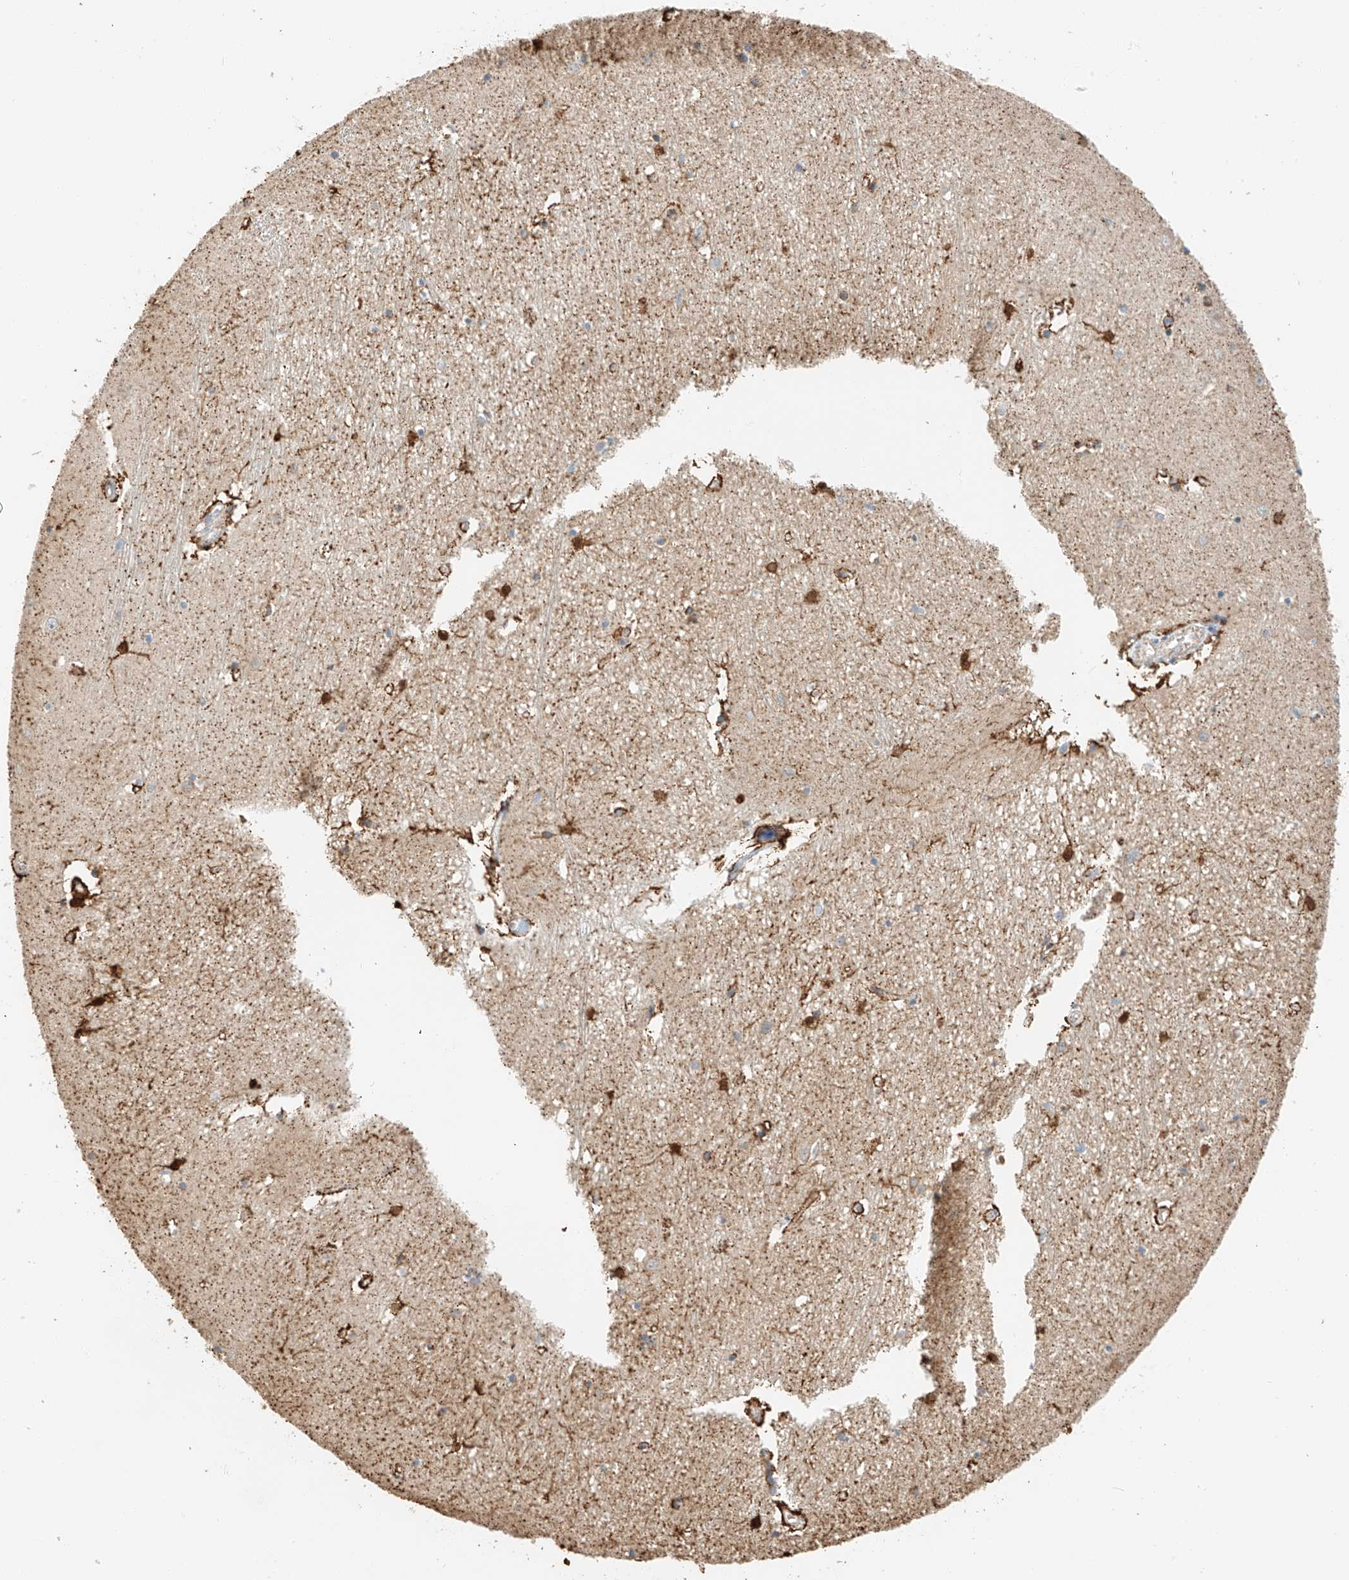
{"staining": {"intensity": "strong", "quantity": "25%-75%", "location": "cytoplasmic/membranous,nuclear"}, "tissue": "hippocampus", "cell_type": "Glial cells", "image_type": "normal", "snomed": [{"axis": "morphology", "description": "Normal tissue, NOS"}, {"axis": "topography", "description": "Hippocampus"}], "caption": "Immunohistochemistry of unremarkable hippocampus demonstrates high levels of strong cytoplasmic/membranous,nuclear positivity in about 25%-75% of glial cells. The protein of interest is shown in brown color, while the nuclei are stained blue.", "gene": "YIPF7", "patient": {"sex": "female", "age": 64}}